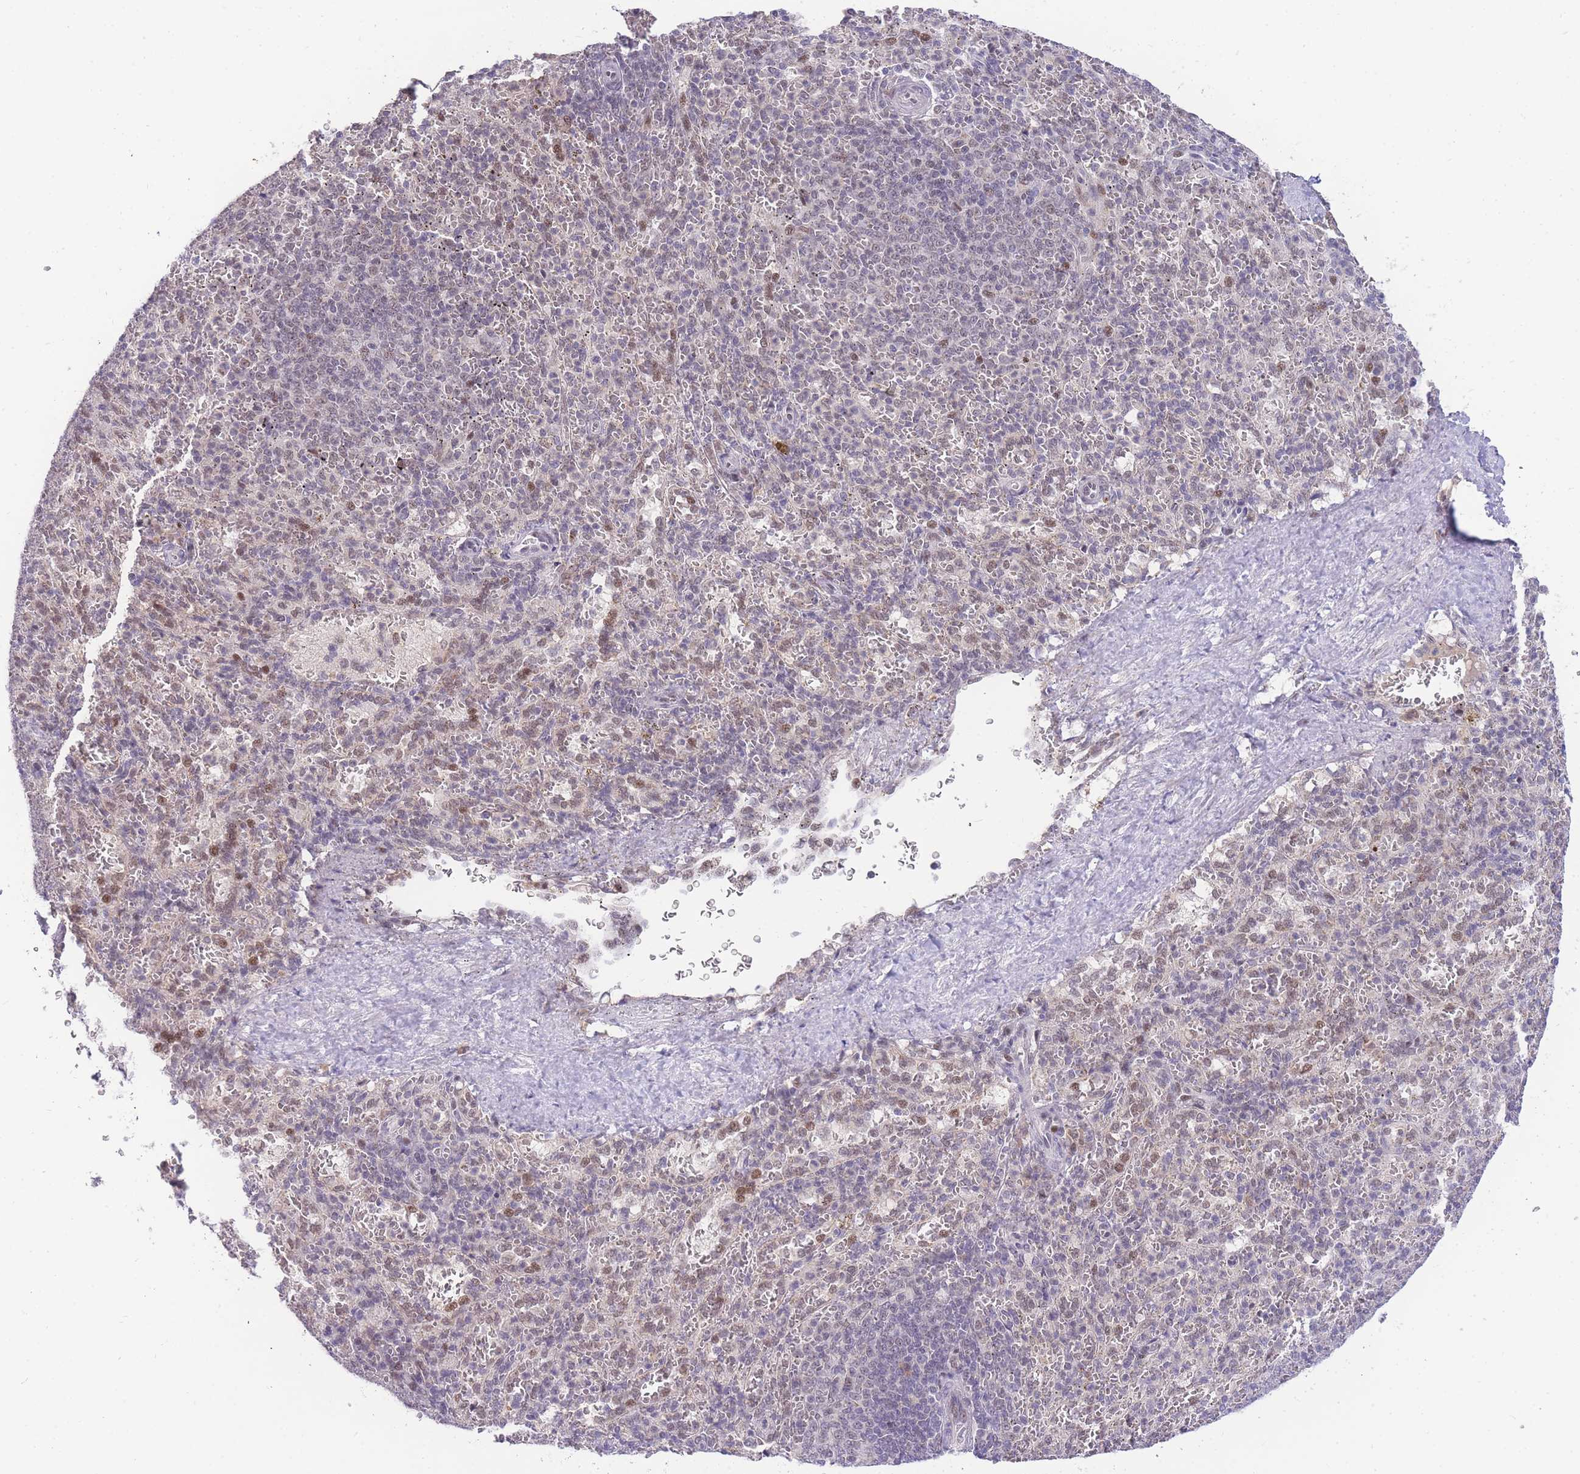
{"staining": {"intensity": "weak", "quantity": "<25%", "location": "nuclear"}, "tissue": "spleen", "cell_type": "Cells in red pulp", "image_type": "normal", "snomed": [{"axis": "morphology", "description": "Normal tissue, NOS"}, {"axis": "topography", "description": "Spleen"}], "caption": "A micrograph of spleen stained for a protein demonstrates no brown staining in cells in red pulp. (DAB (3,3'-diaminobenzidine) IHC visualized using brightfield microscopy, high magnification).", "gene": "PUS10", "patient": {"sex": "female", "age": 21}}